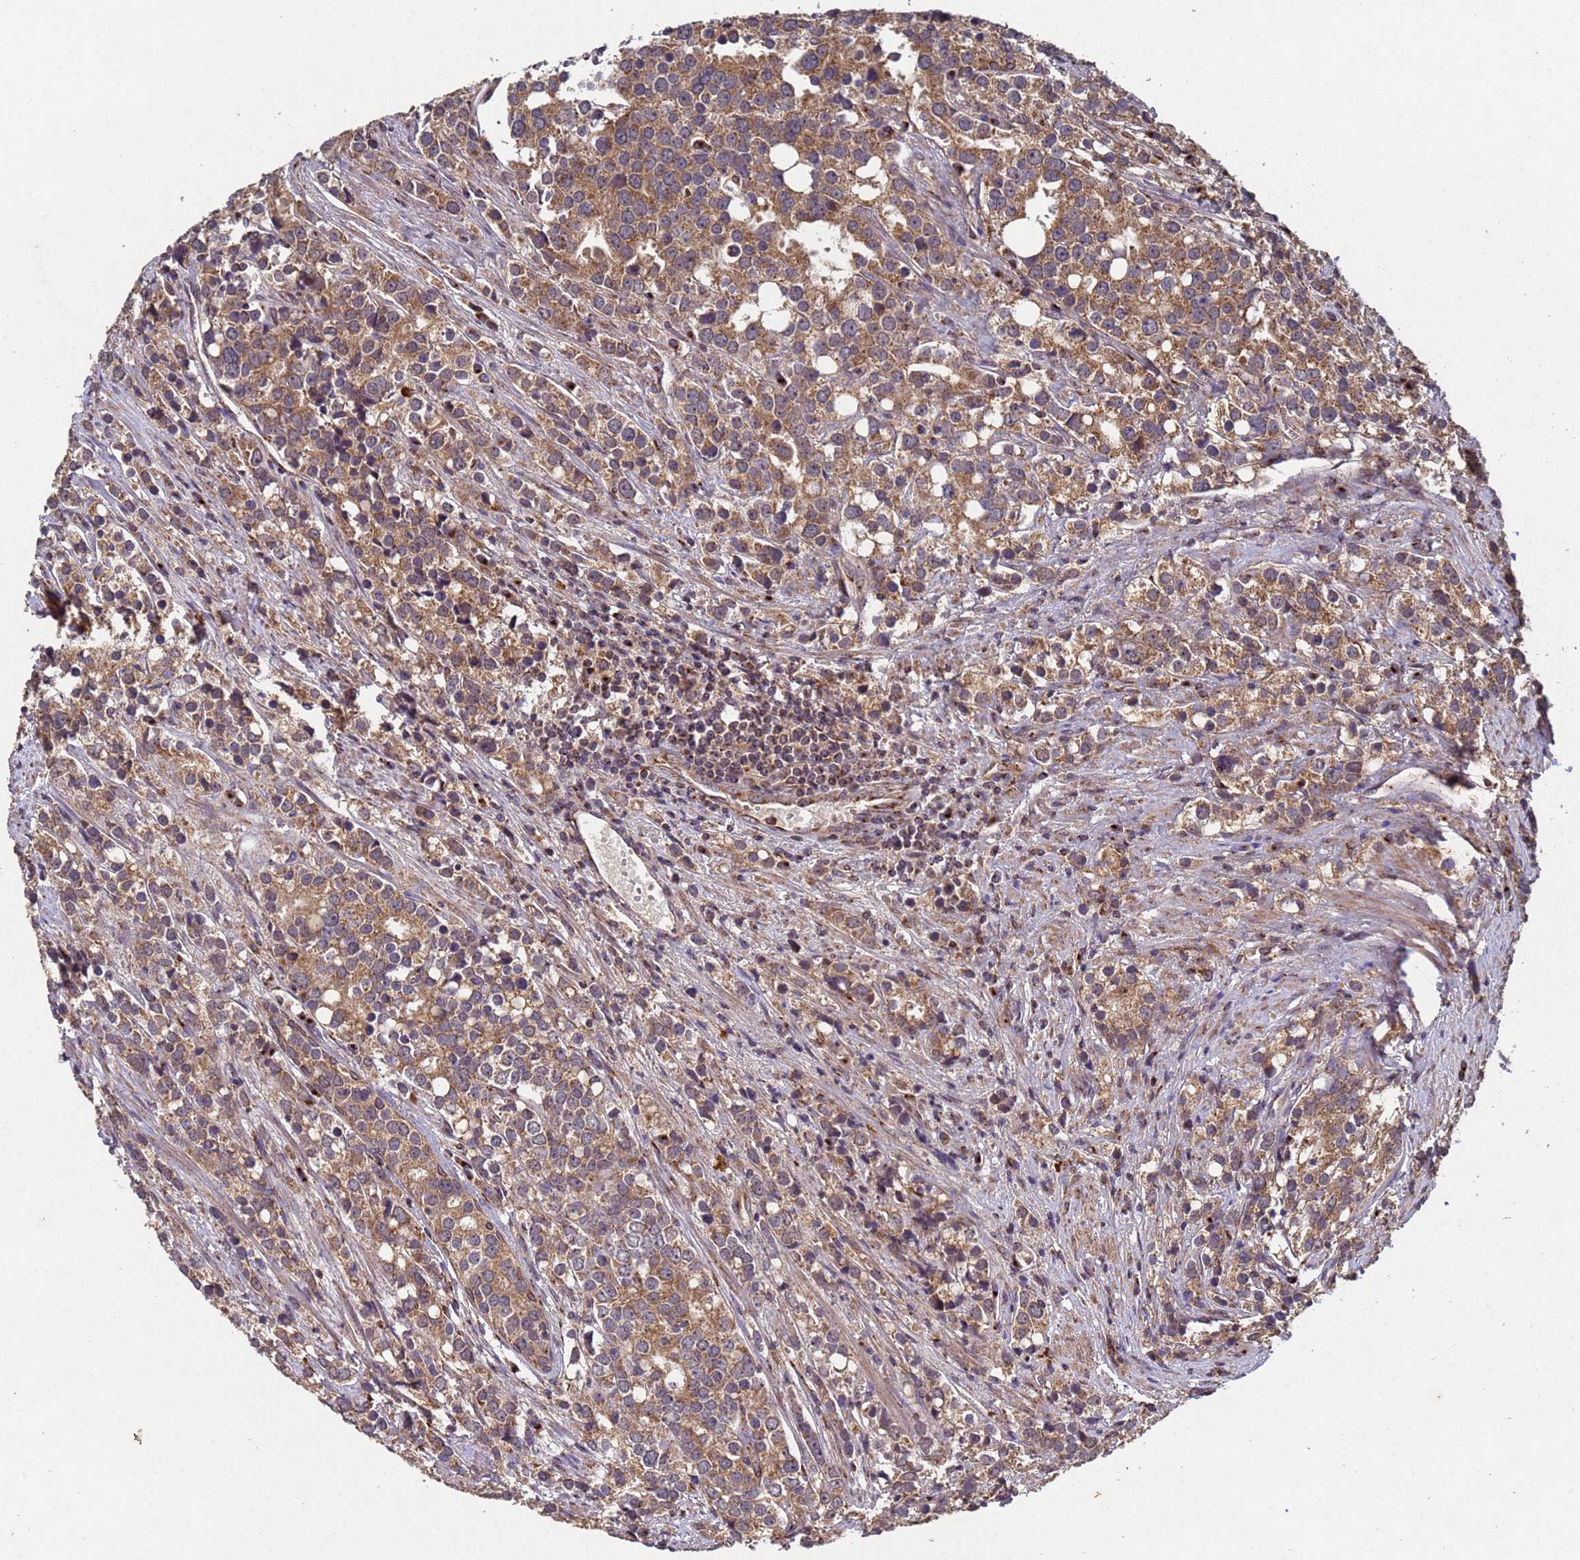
{"staining": {"intensity": "moderate", "quantity": ">75%", "location": "cytoplasmic/membranous"}, "tissue": "prostate cancer", "cell_type": "Tumor cells", "image_type": "cancer", "snomed": [{"axis": "morphology", "description": "Adenocarcinoma, High grade"}, {"axis": "topography", "description": "Prostate"}], "caption": "The histopathology image exhibits a brown stain indicating the presence of a protein in the cytoplasmic/membranous of tumor cells in prostate cancer (high-grade adenocarcinoma).", "gene": "FASTKD1", "patient": {"sex": "male", "age": 71}}